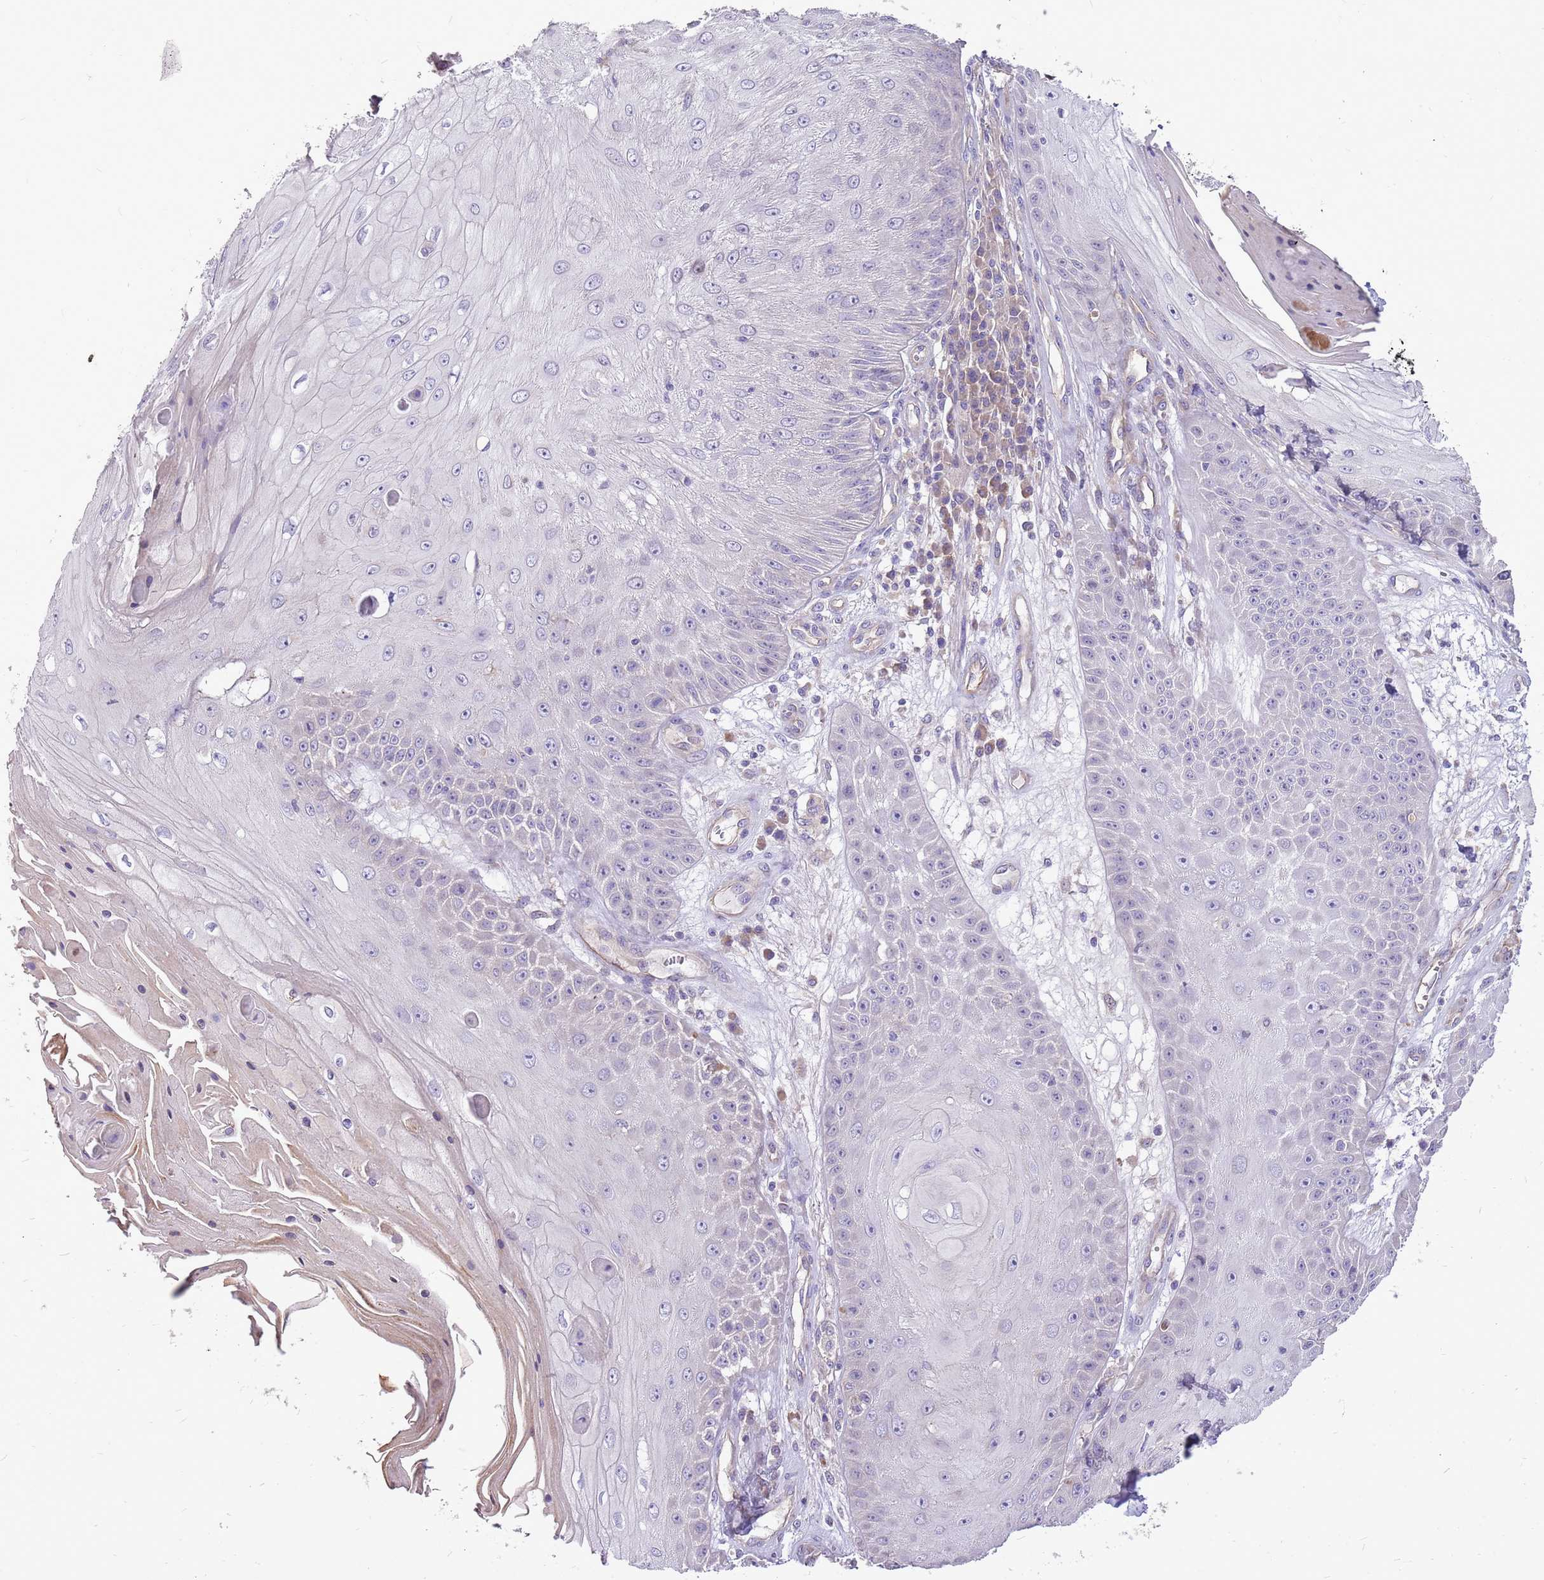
{"staining": {"intensity": "negative", "quantity": "none", "location": "none"}, "tissue": "skin cancer", "cell_type": "Tumor cells", "image_type": "cancer", "snomed": [{"axis": "morphology", "description": "Squamous cell carcinoma, NOS"}, {"axis": "topography", "description": "Skin"}], "caption": "The photomicrograph exhibits no staining of tumor cells in skin cancer.", "gene": "WASHC4", "patient": {"sex": "male", "age": 70}}